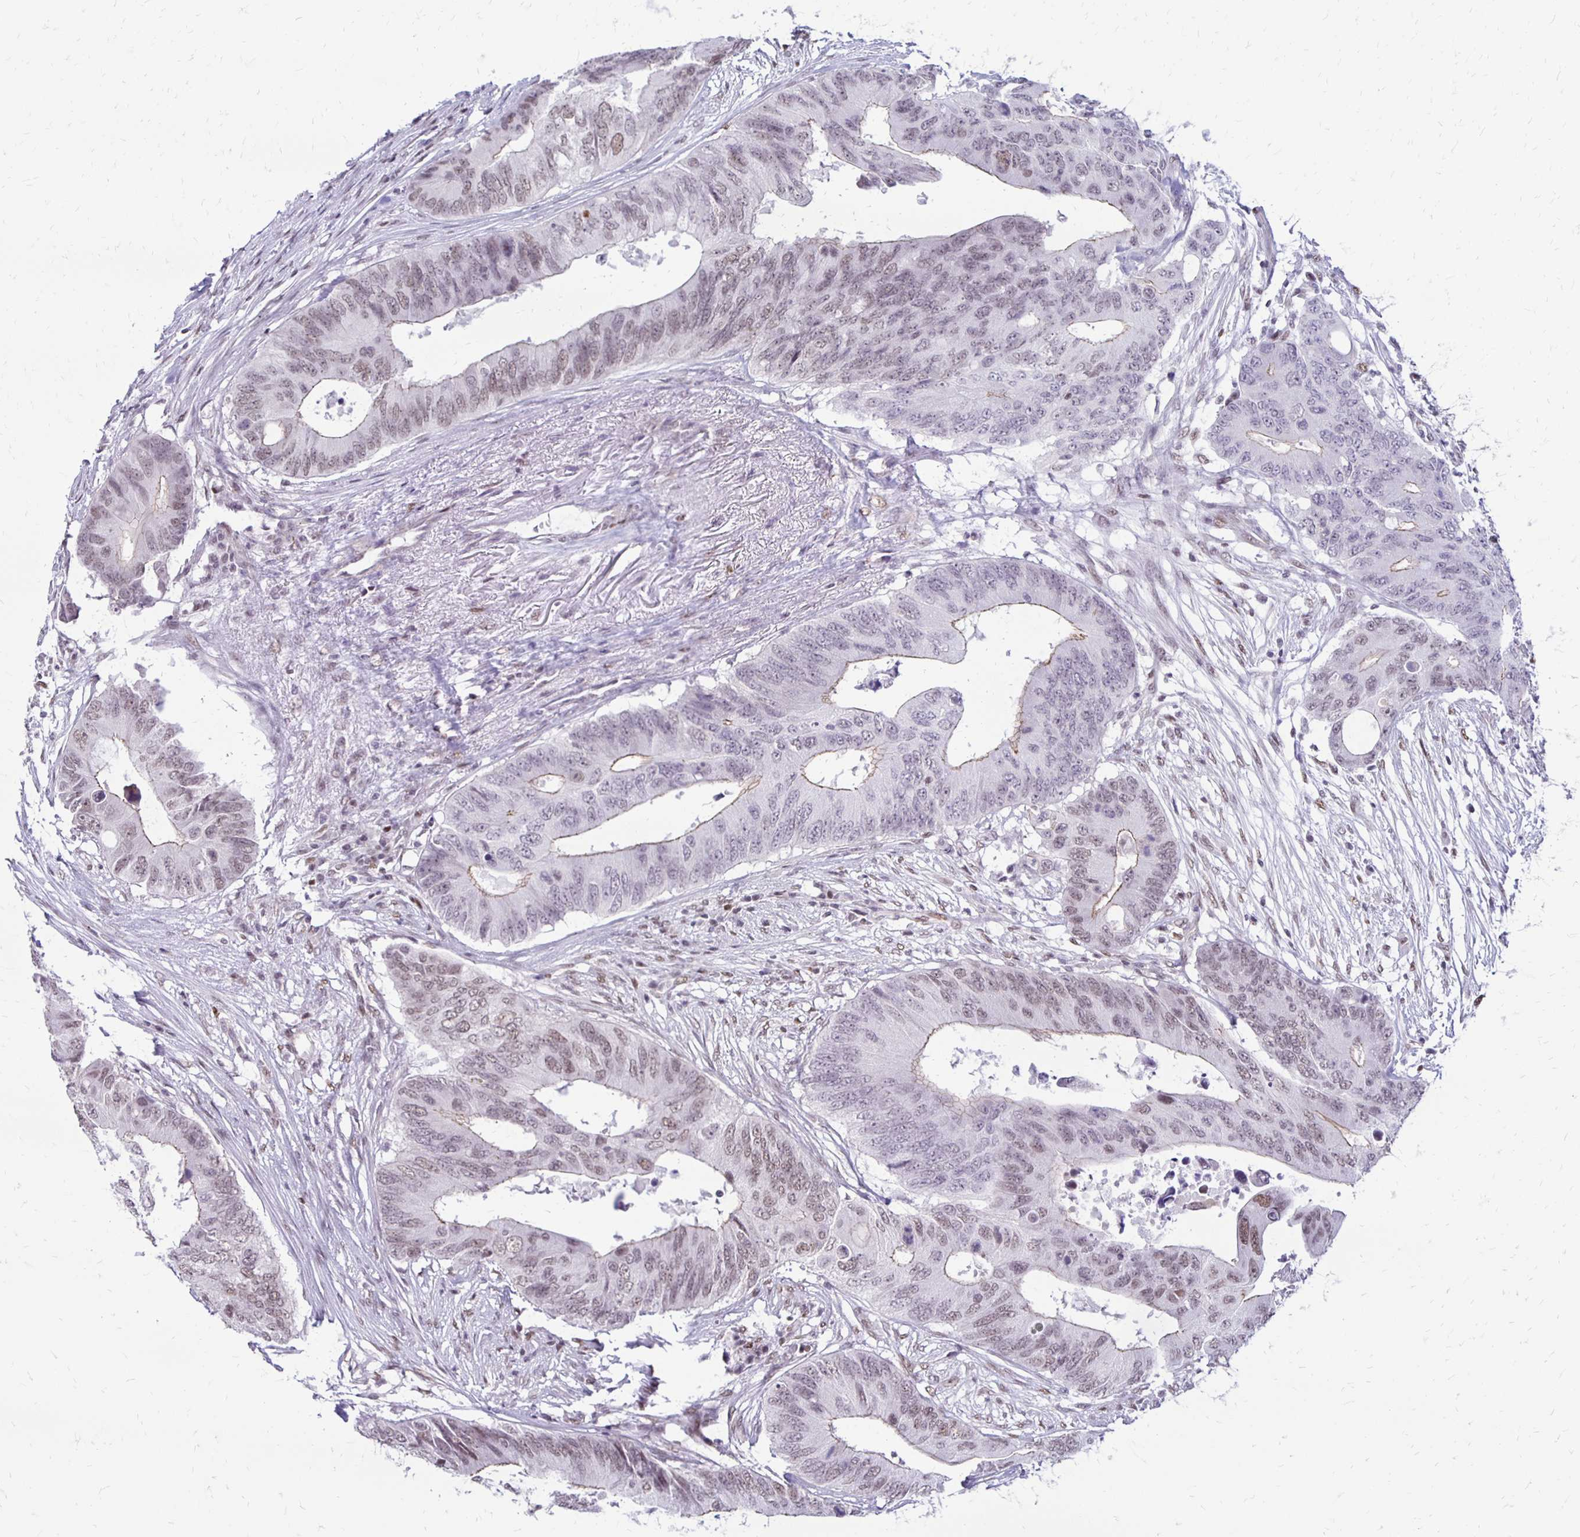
{"staining": {"intensity": "weak", "quantity": "25%-75%", "location": "cytoplasmic/membranous,nuclear"}, "tissue": "colorectal cancer", "cell_type": "Tumor cells", "image_type": "cancer", "snomed": [{"axis": "morphology", "description": "Adenocarcinoma, NOS"}, {"axis": "topography", "description": "Colon"}], "caption": "DAB (3,3'-diaminobenzidine) immunohistochemical staining of human colorectal cancer (adenocarcinoma) shows weak cytoplasmic/membranous and nuclear protein positivity in approximately 25%-75% of tumor cells.", "gene": "DDB2", "patient": {"sex": "male", "age": 71}}